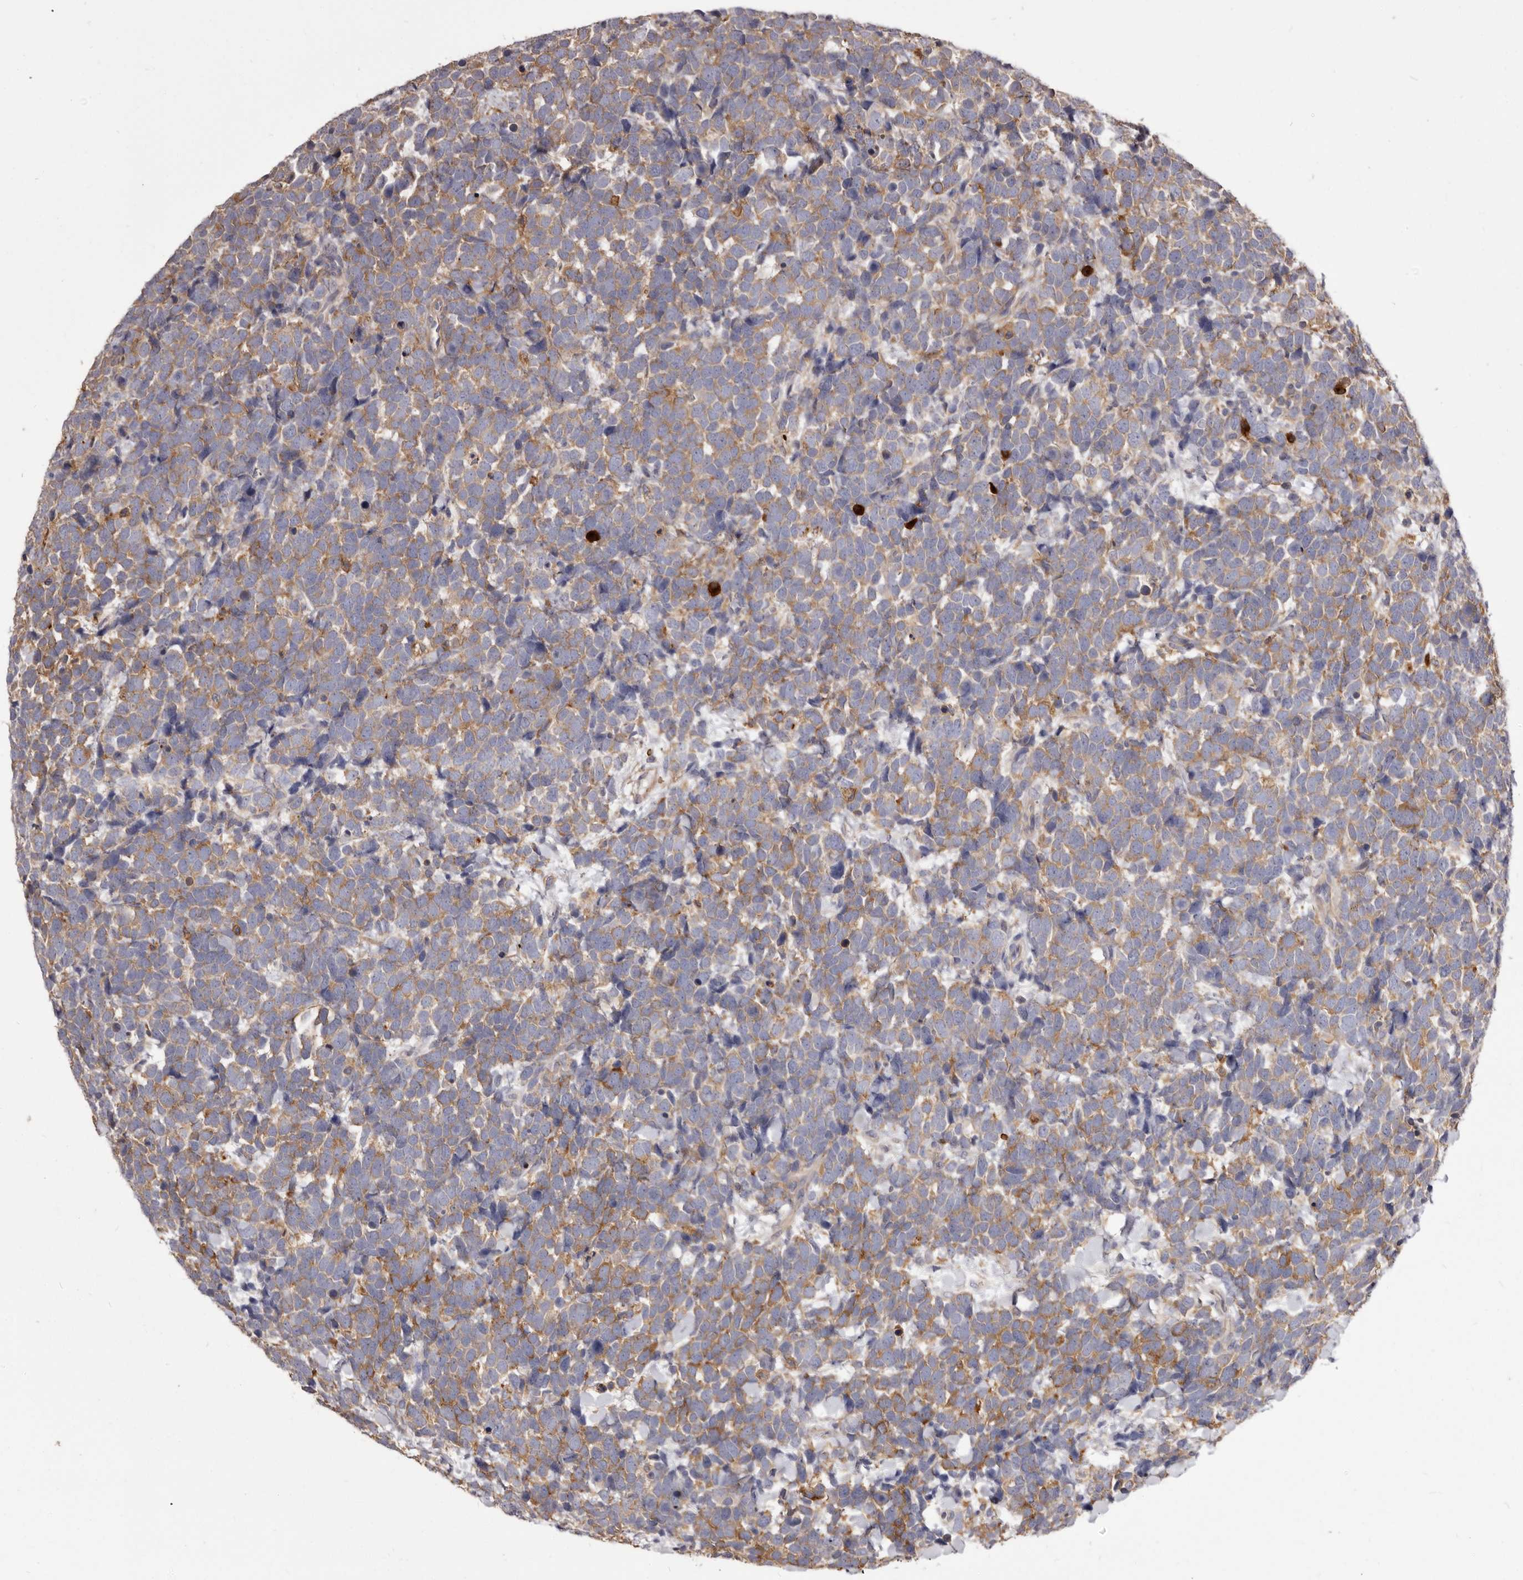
{"staining": {"intensity": "moderate", "quantity": ">75%", "location": "cytoplasmic/membranous"}, "tissue": "urothelial cancer", "cell_type": "Tumor cells", "image_type": "cancer", "snomed": [{"axis": "morphology", "description": "Urothelial carcinoma, High grade"}, {"axis": "topography", "description": "Urinary bladder"}], "caption": "Moderate cytoplasmic/membranous expression for a protein is appreciated in about >75% of tumor cells of urothelial cancer using IHC.", "gene": "TPD52", "patient": {"sex": "female", "age": 82}}